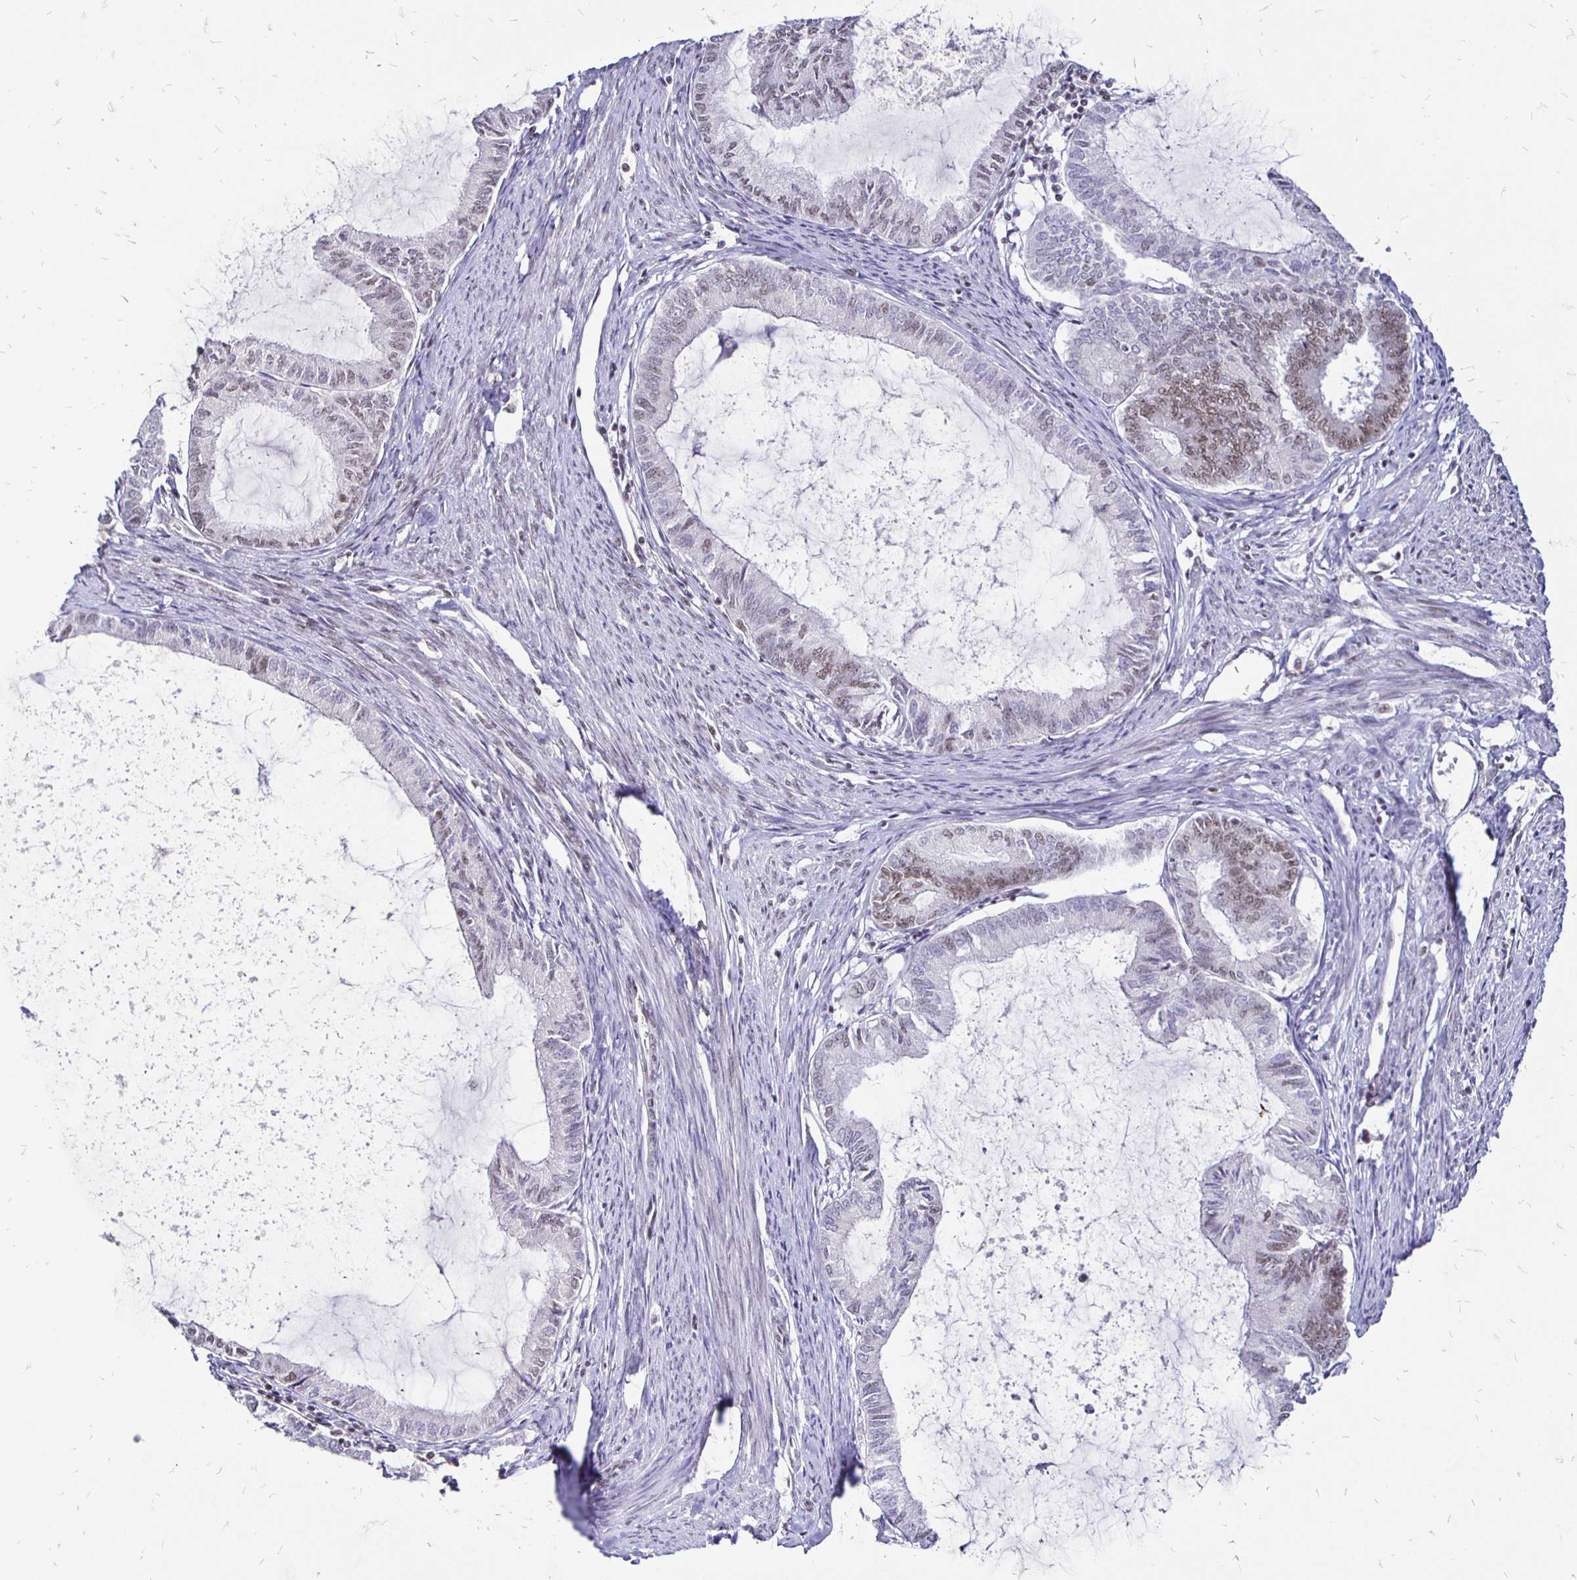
{"staining": {"intensity": "weak", "quantity": "25%-75%", "location": "nuclear"}, "tissue": "endometrial cancer", "cell_type": "Tumor cells", "image_type": "cancer", "snomed": [{"axis": "morphology", "description": "Adenocarcinoma, NOS"}, {"axis": "topography", "description": "Endometrium"}], "caption": "IHC staining of endometrial cancer (adenocarcinoma), which demonstrates low levels of weak nuclear staining in approximately 25%-75% of tumor cells indicating weak nuclear protein staining. The staining was performed using DAB (3,3'-diaminobenzidine) (brown) for protein detection and nuclei were counterstained in hematoxylin (blue).", "gene": "SIN3A", "patient": {"sex": "female", "age": 86}}